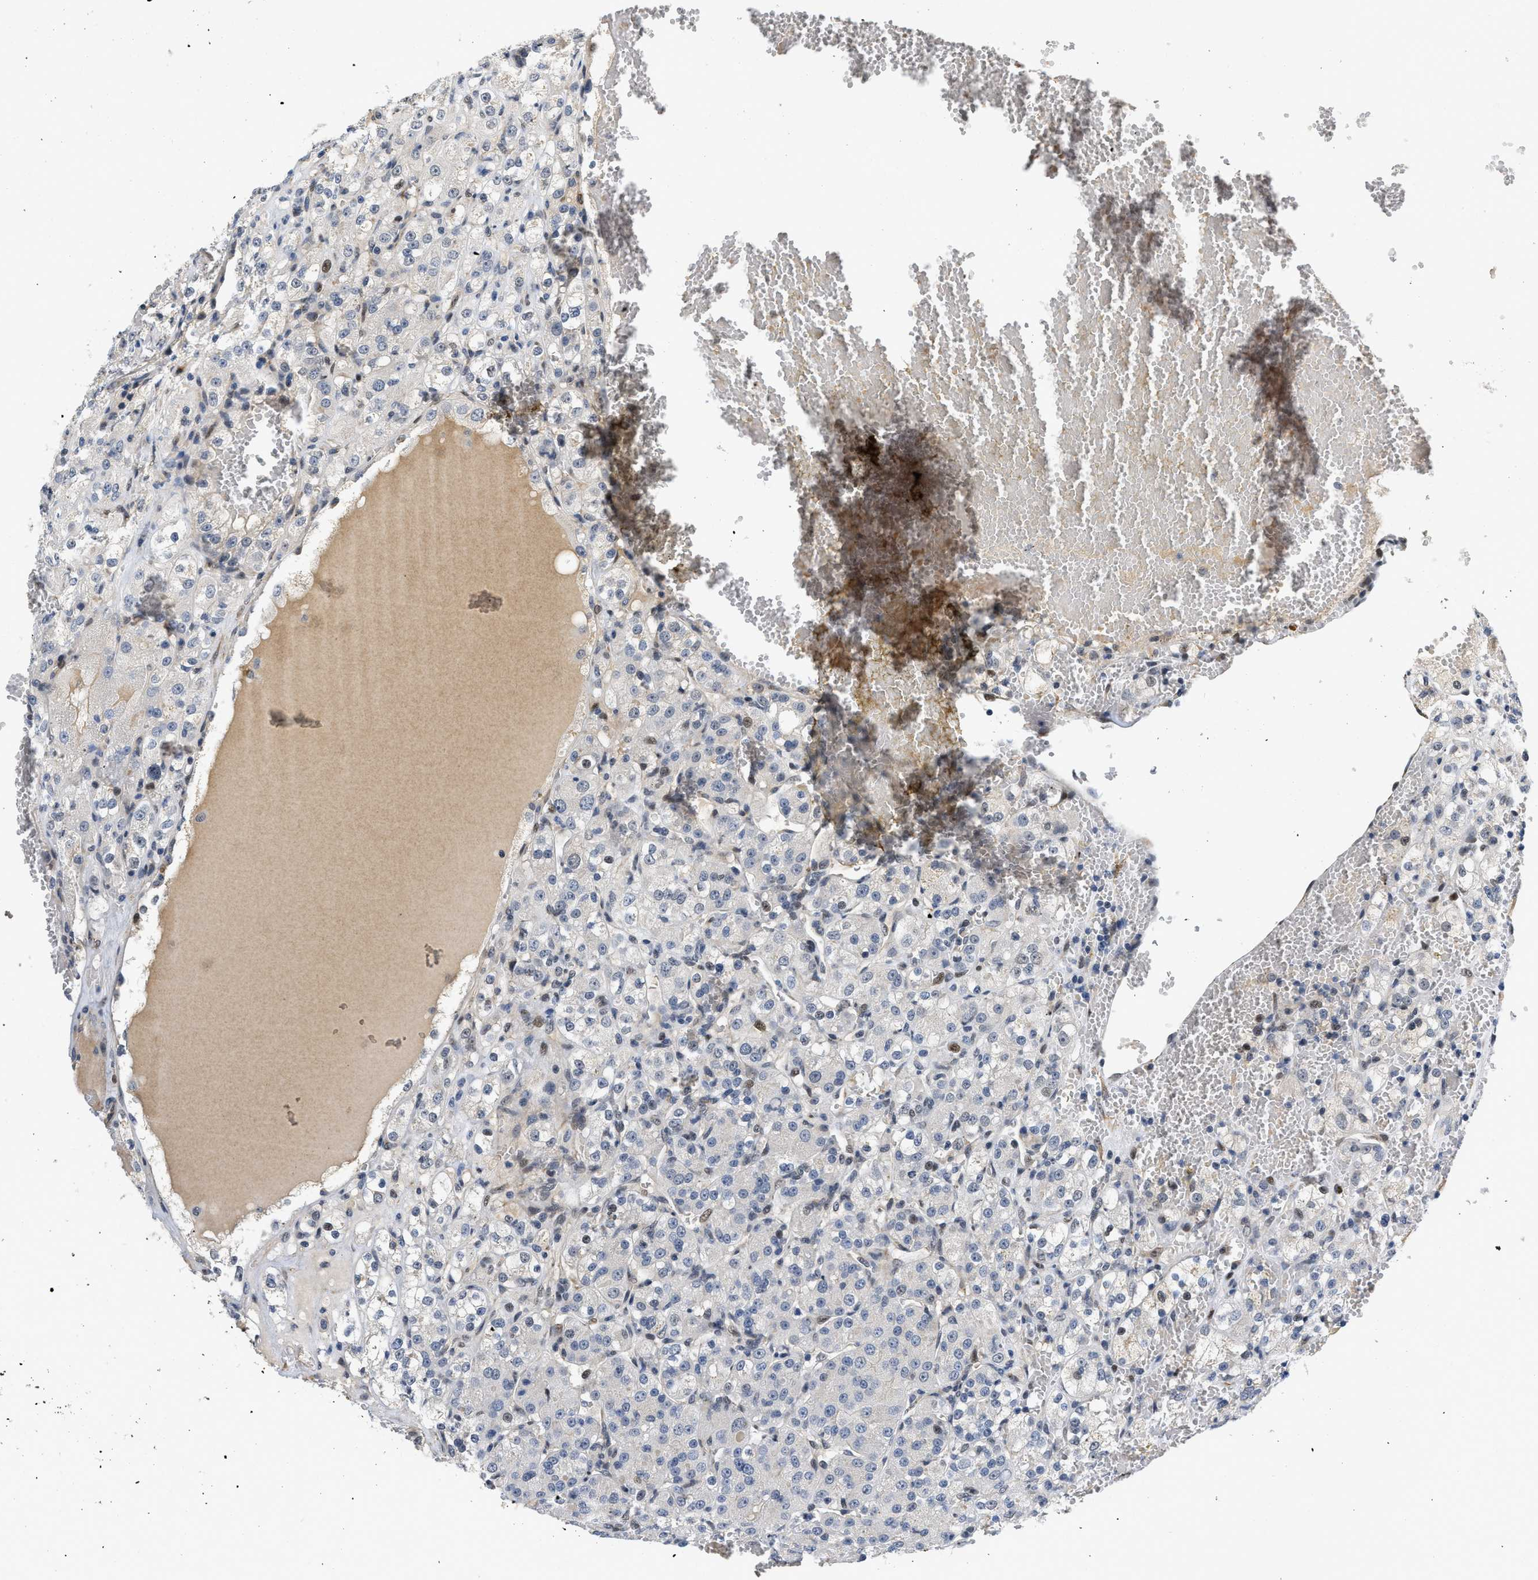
{"staining": {"intensity": "negative", "quantity": "none", "location": "none"}, "tissue": "renal cancer", "cell_type": "Tumor cells", "image_type": "cancer", "snomed": [{"axis": "morphology", "description": "Normal tissue, NOS"}, {"axis": "morphology", "description": "Adenocarcinoma, NOS"}, {"axis": "topography", "description": "Kidney"}], "caption": "Adenocarcinoma (renal) was stained to show a protein in brown. There is no significant expression in tumor cells. (DAB IHC with hematoxylin counter stain).", "gene": "VIP", "patient": {"sex": "male", "age": 61}}